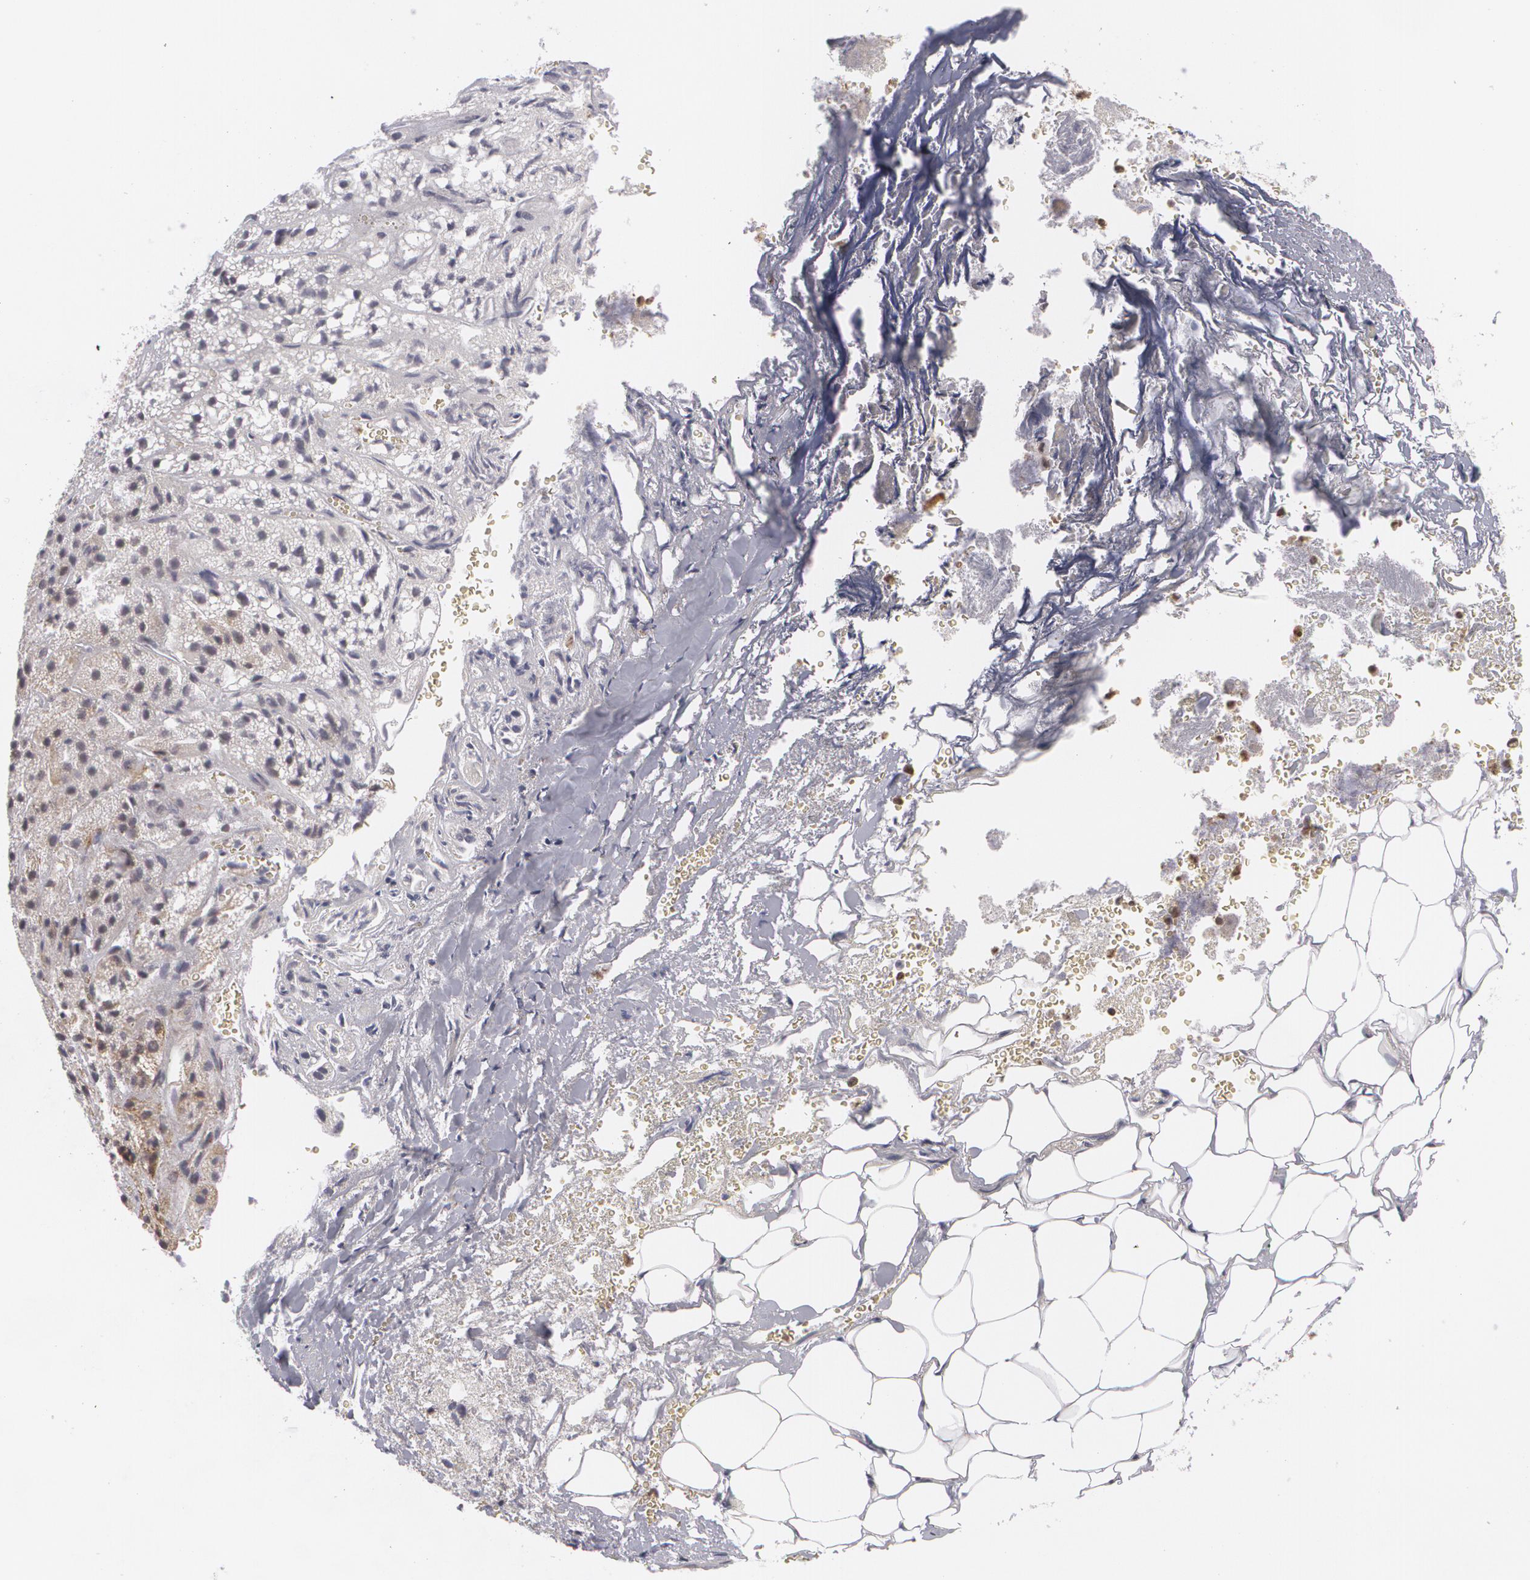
{"staining": {"intensity": "moderate", "quantity": "<25%", "location": "nuclear"}, "tissue": "adrenal gland", "cell_type": "Glandular cells", "image_type": "normal", "snomed": [{"axis": "morphology", "description": "Normal tissue, NOS"}, {"axis": "topography", "description": "Adrenal gland"}], "caption": "About <25% of glandular cells in unremarkable human adrenal gland display moderate nuclear protein staining as visualized by brown immunohistochemical staining.", "gene": "MXD1", "patient": {"sex": "female", "age": 71}}